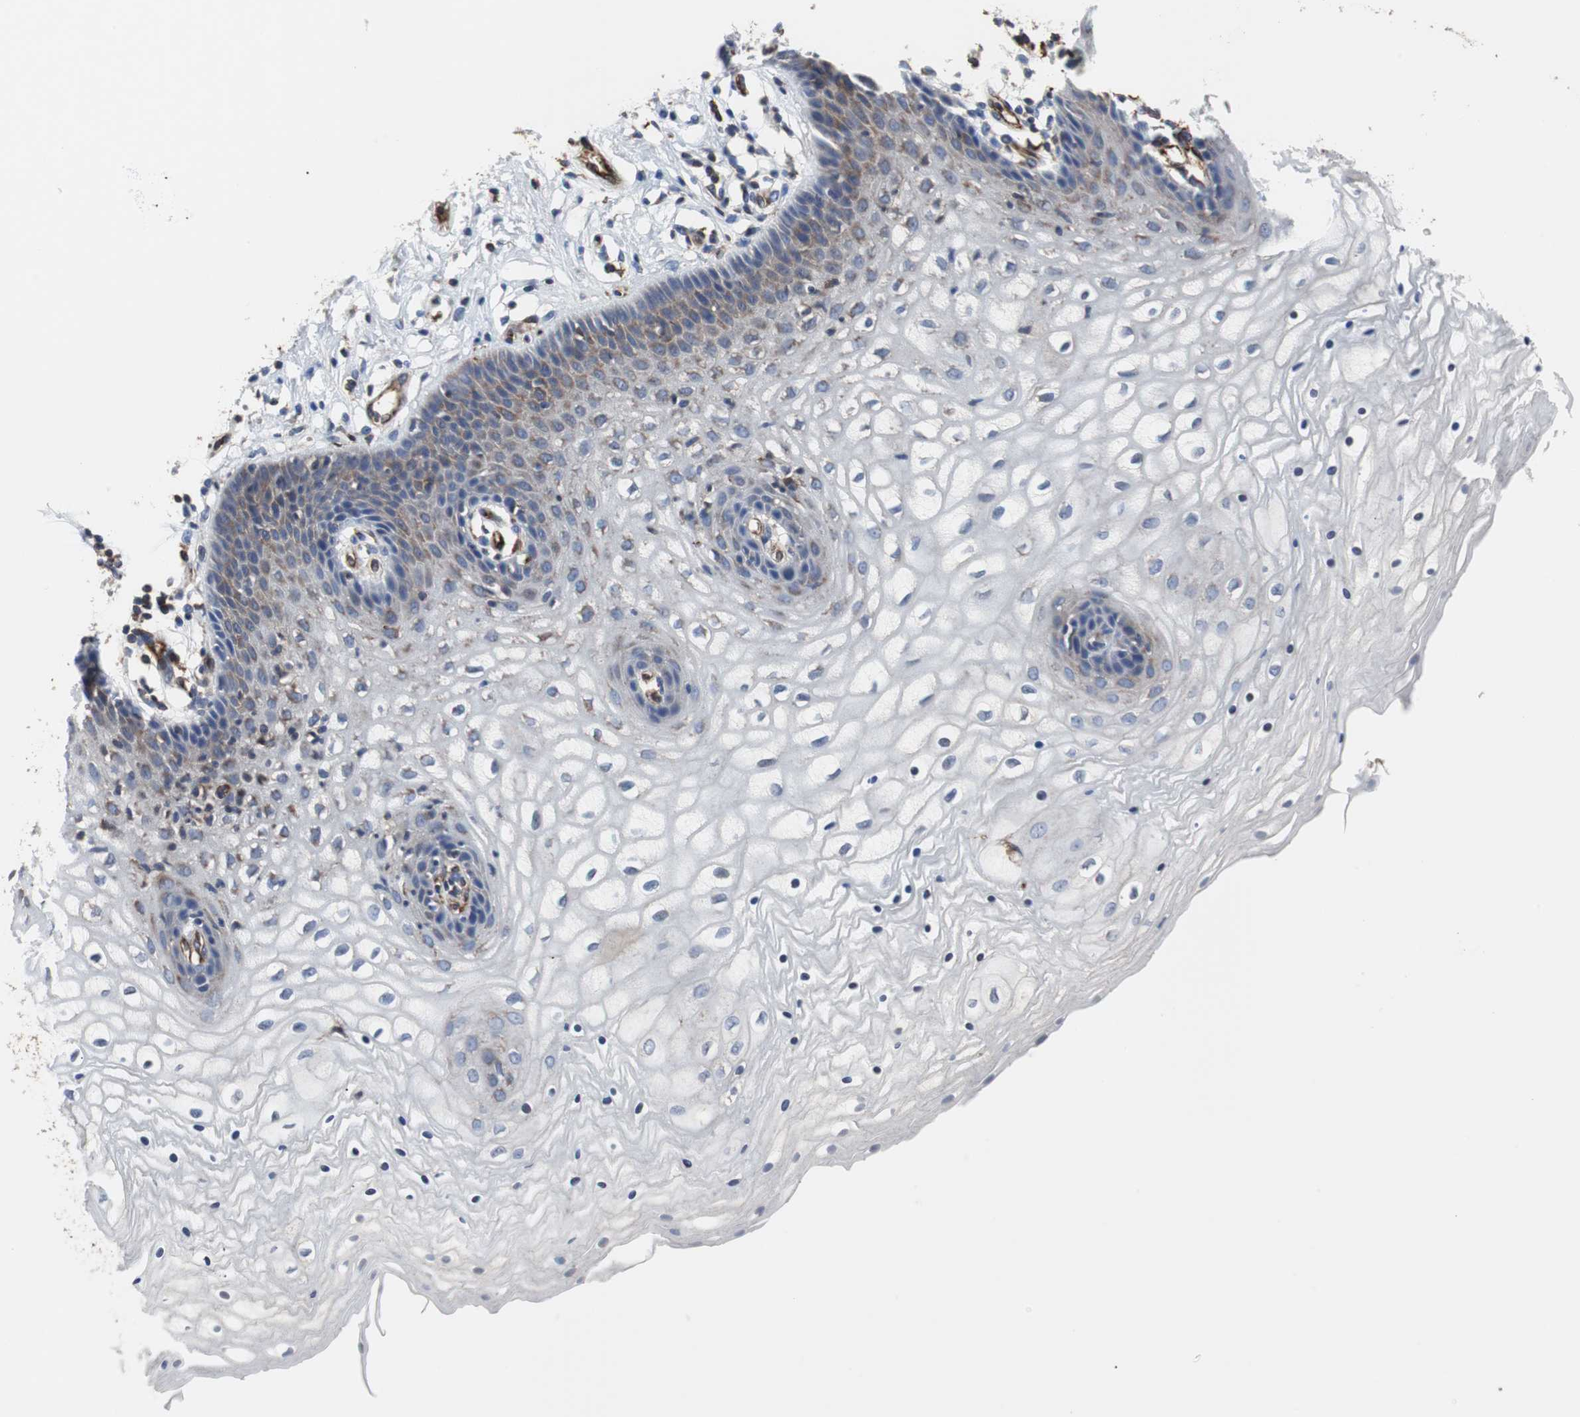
{"staining": {"intensity": "negative", "quantity": "none", "location": "none"}, "tissue": "vagina", "cell_type": "Squamous epithelial cells", "image_type": "normal", "snomed": [{"axis": "morphology", "description": "Normal tissue, NOS"}, {"axis": "topography", "description": "Vagina"}], "caption": "DAB (3,3'-diaminobenzidine) immunohistochemical staining of normal vagina exhibits no significant expression in squamous epithelial cells. (DAB (3,3'-diaminobenzidine) IHC visualized using brightfield microscopy, high magnification).", "gene": "PLCG2", "patient": {"sex": "female", "age": 34}}